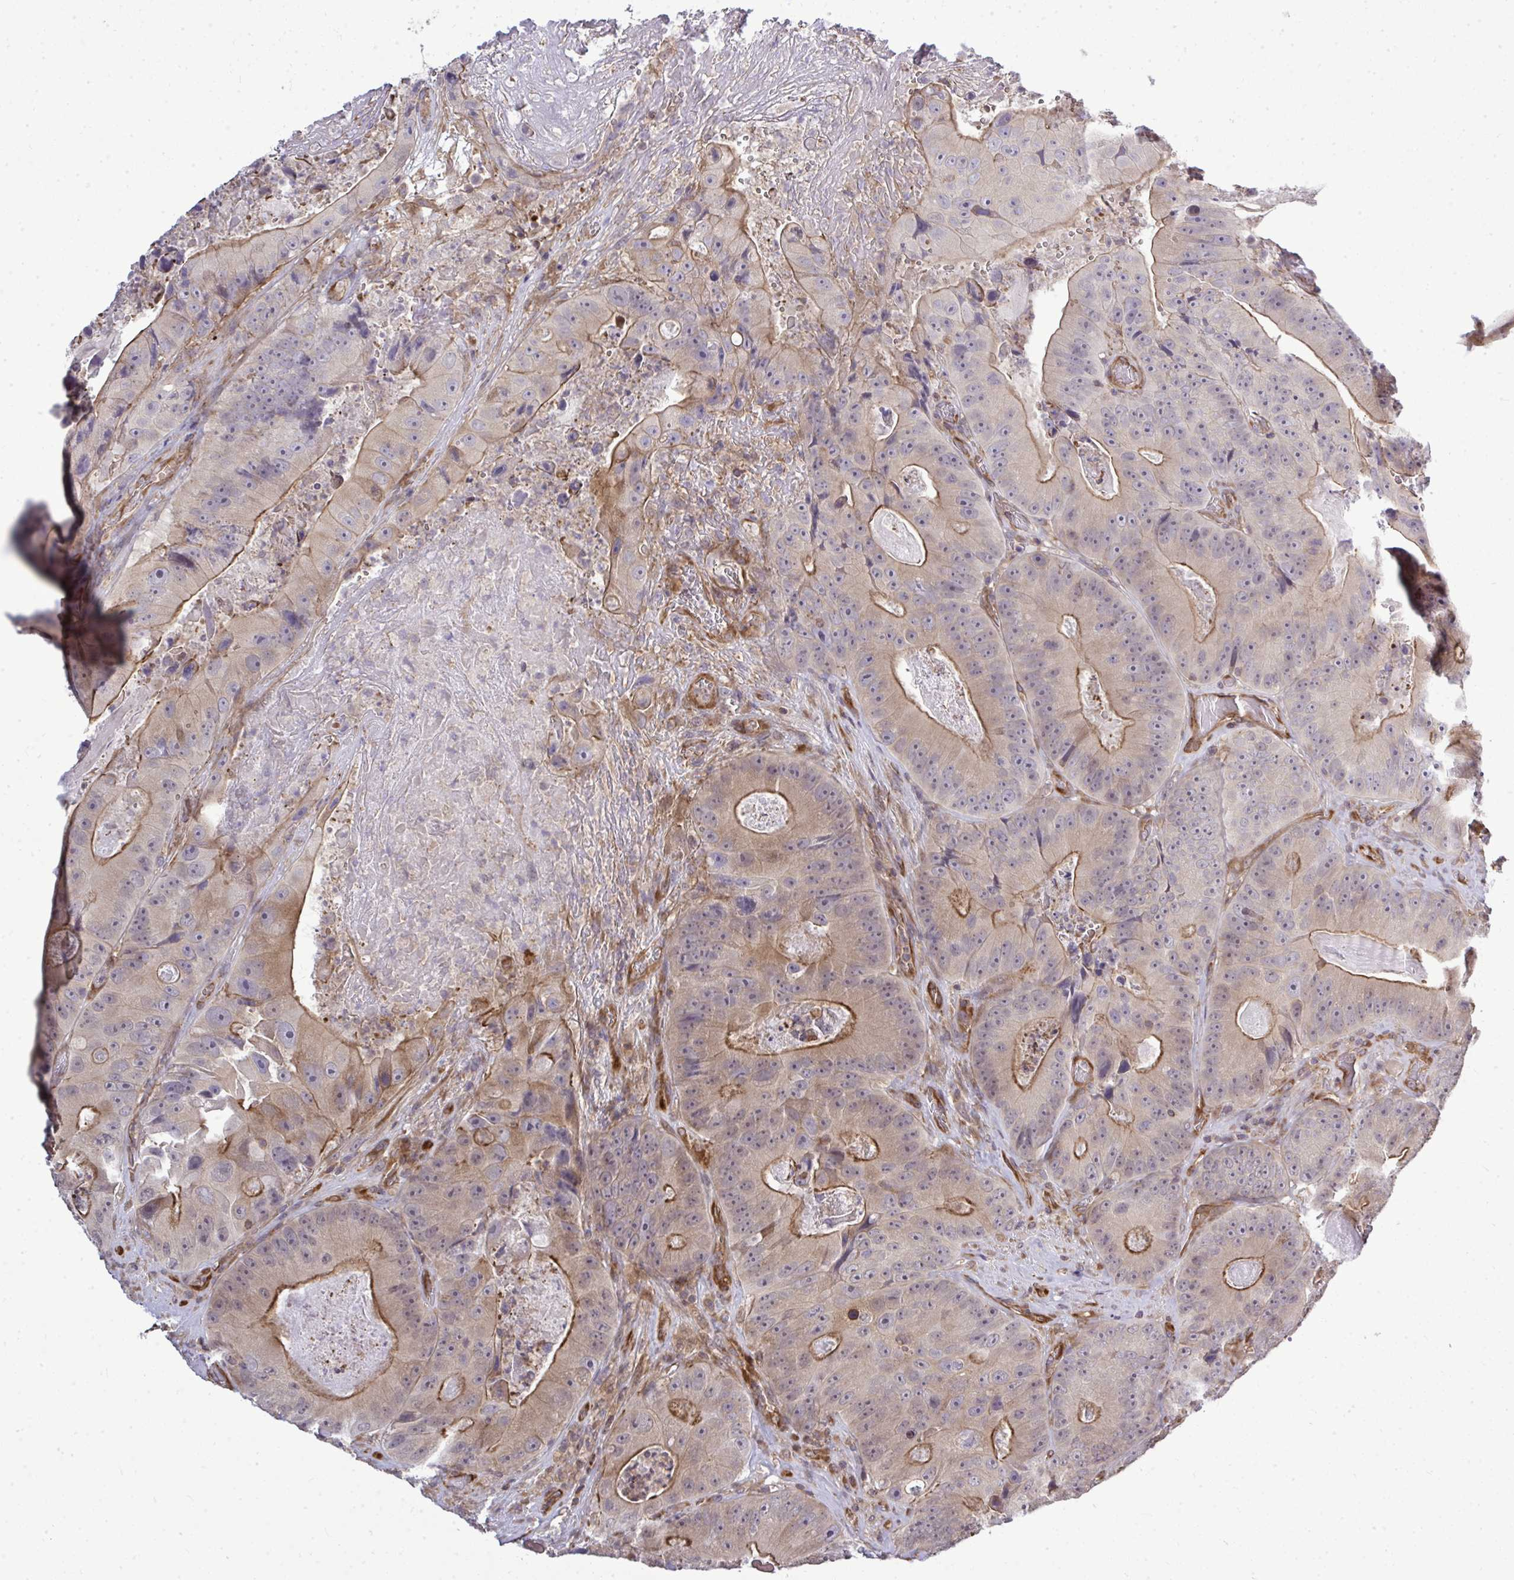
{"staining": {"intensity": "moderate", "quantity": "25%-75%", "location": "cytoplasmic/membranous"}, "tissue": "colorectal cancer", "cell_type": "Tumor cells", "image_type": "cancer", "snomed": [{"axis": "morphology", "description": "Adenocarcinoma, NOS"}, {"axis": "topography", "description": "Colon"}], "caption": "Adenocarcinoma (colorectal) stained with DAB (3,3'-diaminobenzidine) immunohistochemistry exhibits medium levels of moderate cytoplasmic/membranous expression in approximately 25%-75% of tumor cells.", "gene": "FUT10", "patient": {"sex": "female", "age": 86}}